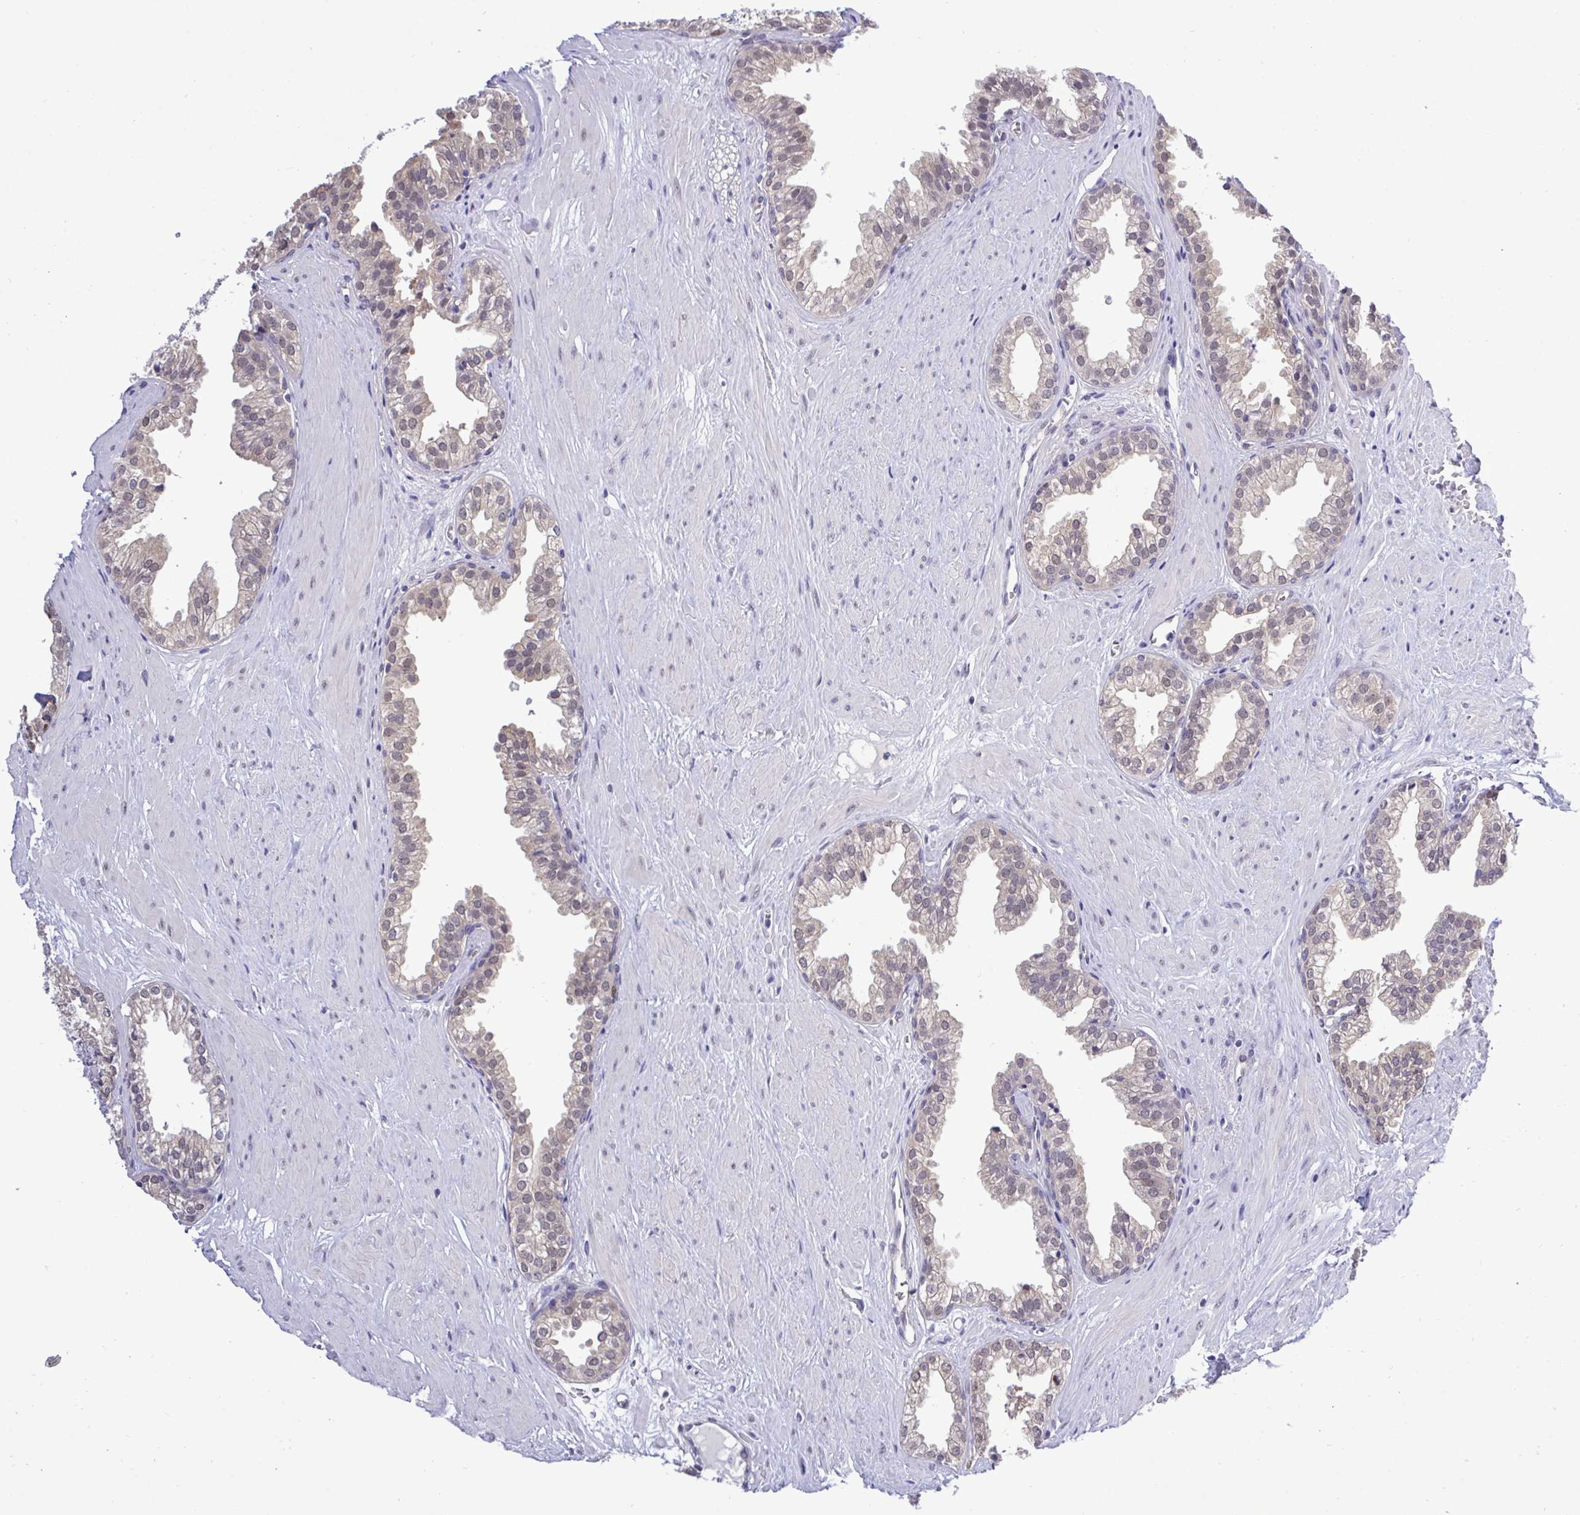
{"staining": {"intensity": "weak", "quantity": "<25%", "location": "nuclear"}, "tissue": "prostate", "cell_type": "Glandular cells", "image_type": "normal", "snomed": [{"axis": "morphology", "description": "Normal tissue, NOS"}, {"axis": "topography", "description": "Prostate"}, {"axis": "topography", "description": "Peripheral nerve tissue"}], "caption": "Immunohistochemistry (IHC) photomicrograph of benign human prostate stained for a protein (brown), which reveals no expression in glandular cells.", "gene": "ZNF444", "patient": {"sex": "male", "age": 55}}